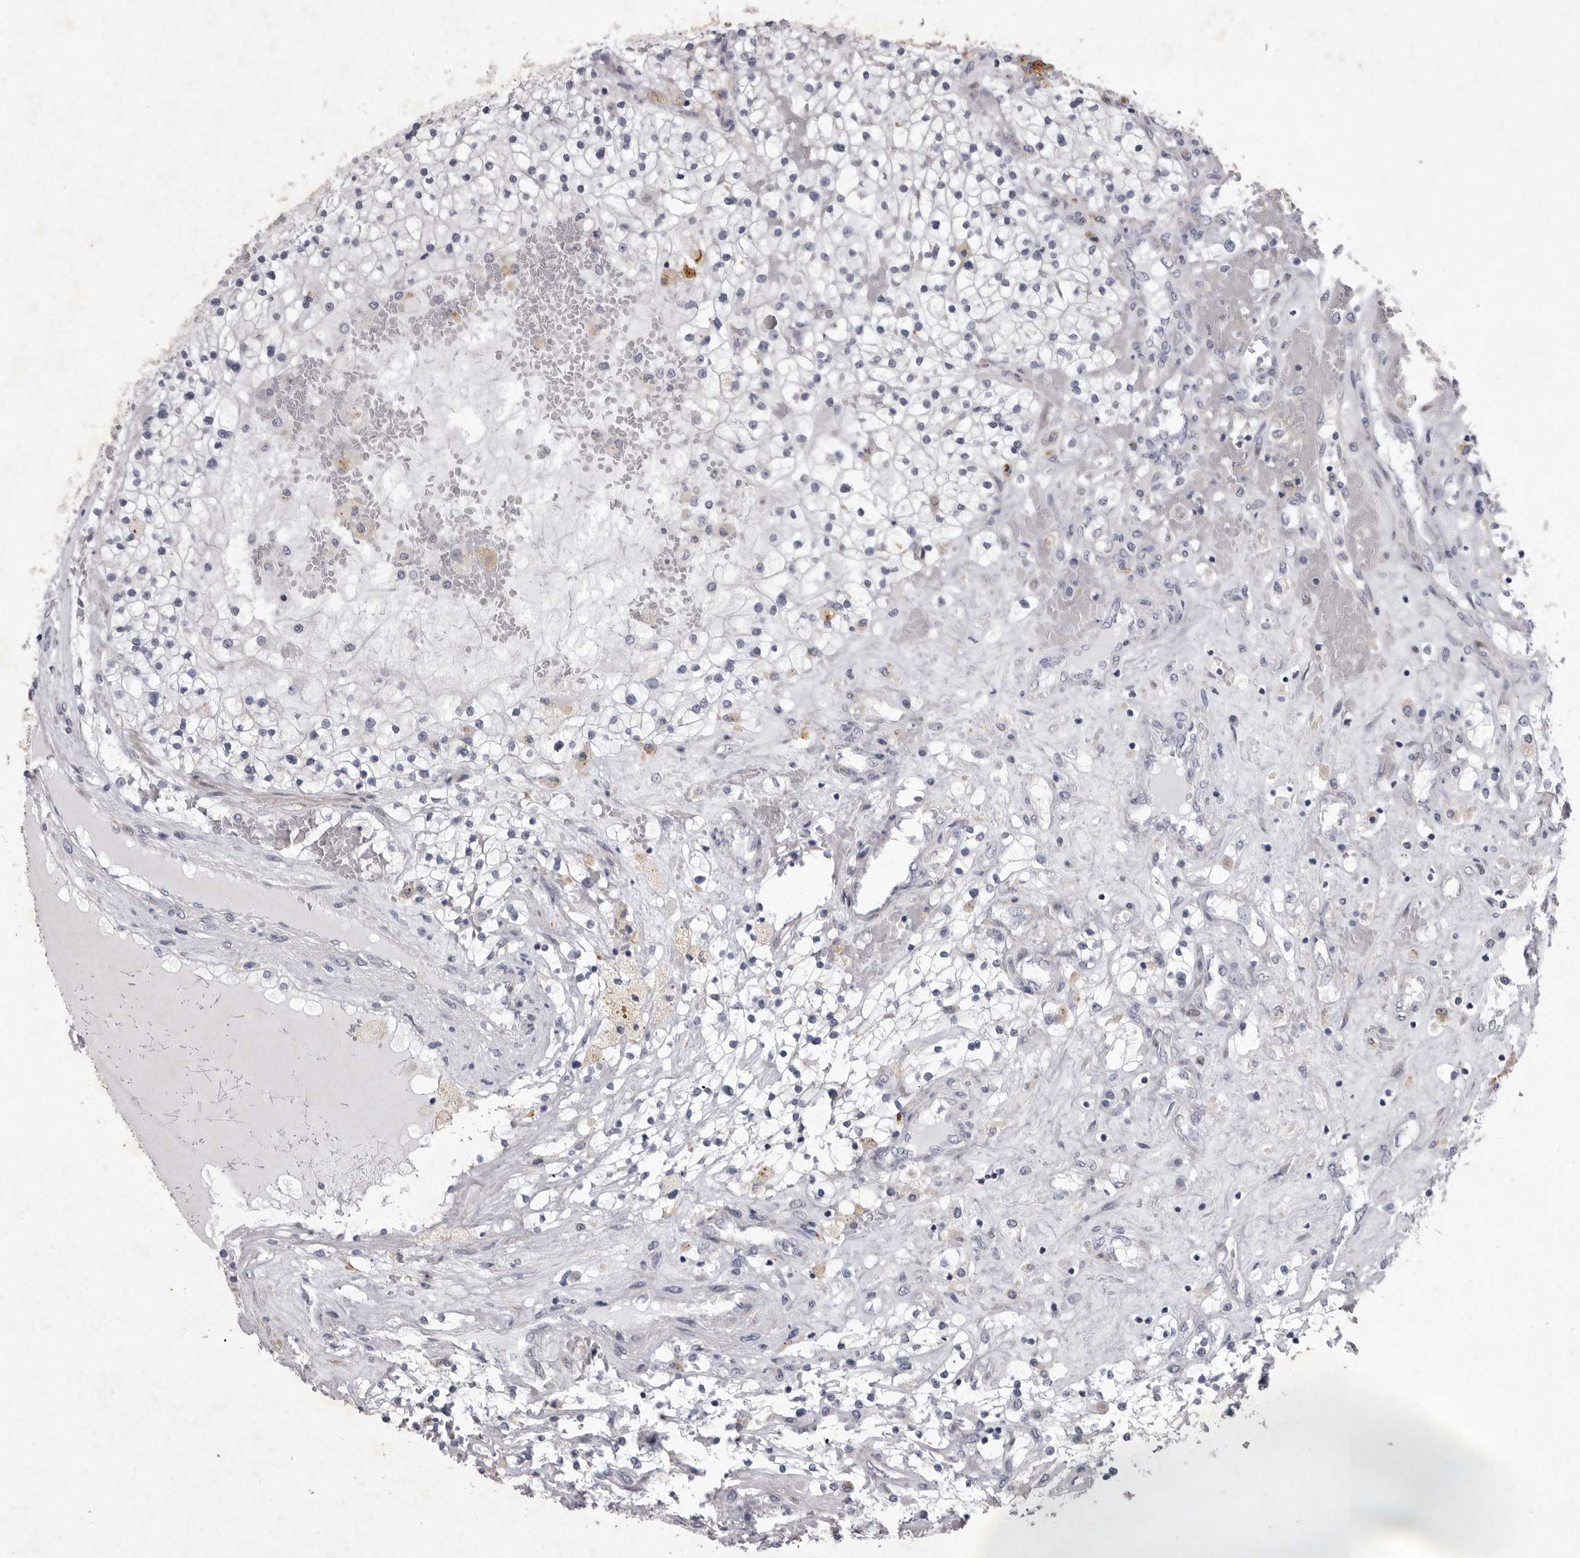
{"staining": {"intensity": "negative", "quantity": "none", "location": "none"}, "tissue": "renal cancer", "cell_type": "Tumor cells", "image_type": "cancer", "snomed": [{"axis": "morphology", "description": "Normal tissue, NOS"}, {"axis": "morphology", "description": "Adenocarcinoma, NOS"}, {"axis": "topography", "description": "Kidney"}], "caption": "Renal adenocarcinoma was stained to show a protein in brown. There is no significant staining in tumor cells.", "gene": "NKAIN4", "patient": {"sex": "male", "age": 68}}